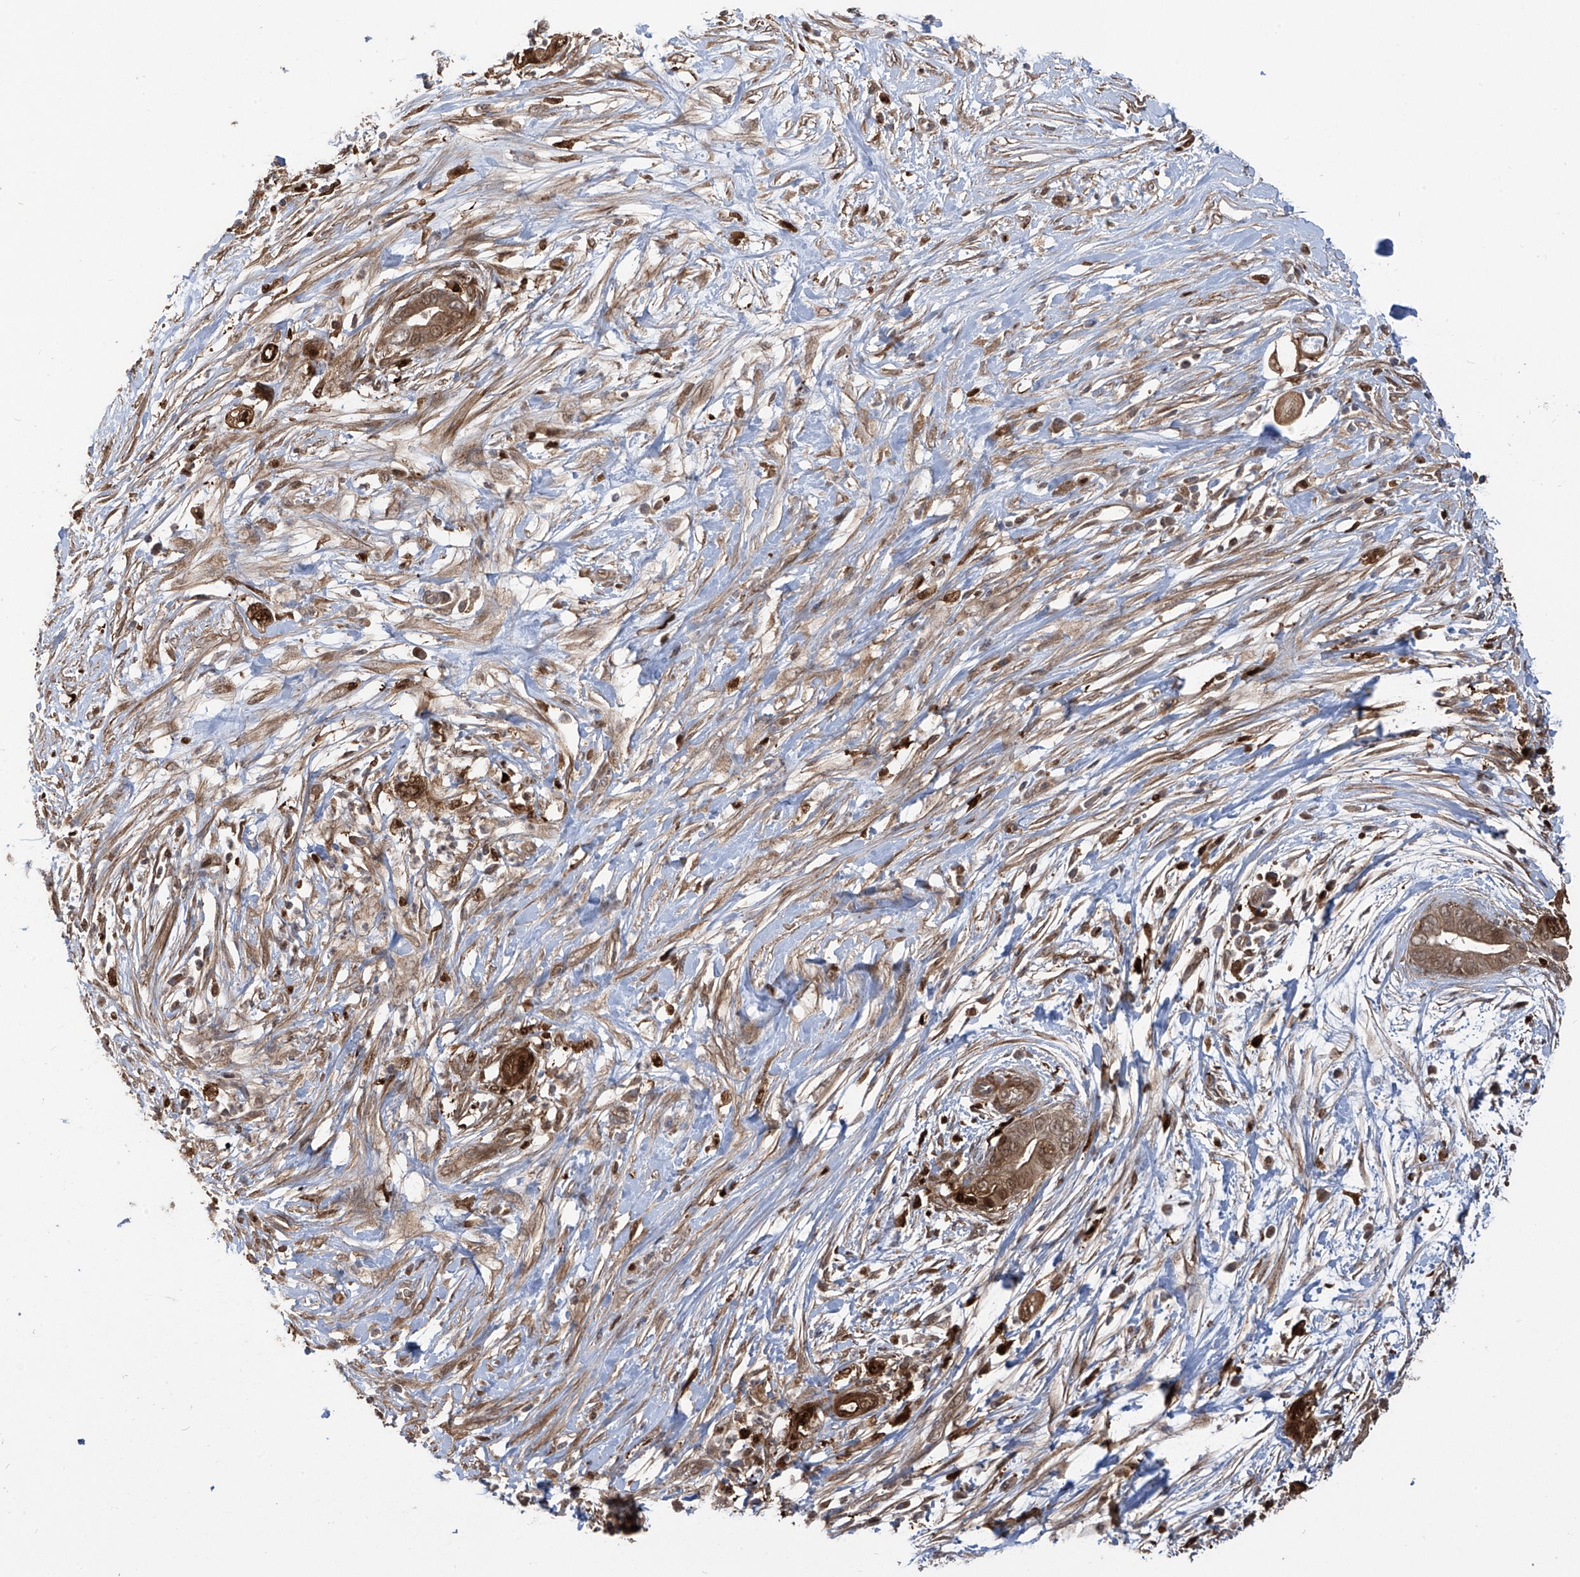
{"staining": {"intensity": "moderate", "quantity": ">75%", "location": "cytoplasmic/membranous,nuclear"}, "tissue": "pancreatic cancer", "cell_type": "Tumor cells", "image_type": "cancer", "snomed": [{"axis": "morphology", "description": "Adenocarcinoma, NOS"}, {"axis": "topography", "description": "Pancreas"}], "caption": "Adenocarcinoma (pancreatic) stained with DAB immunohistochemistry (IHC) demonstrates medium levels of moderate cytoplasmic/membranous and nuclear staining in approximately >75% of tumor cells.", "gene": "ATAD2B", "patient": {"sex": "male", "age": 75}}